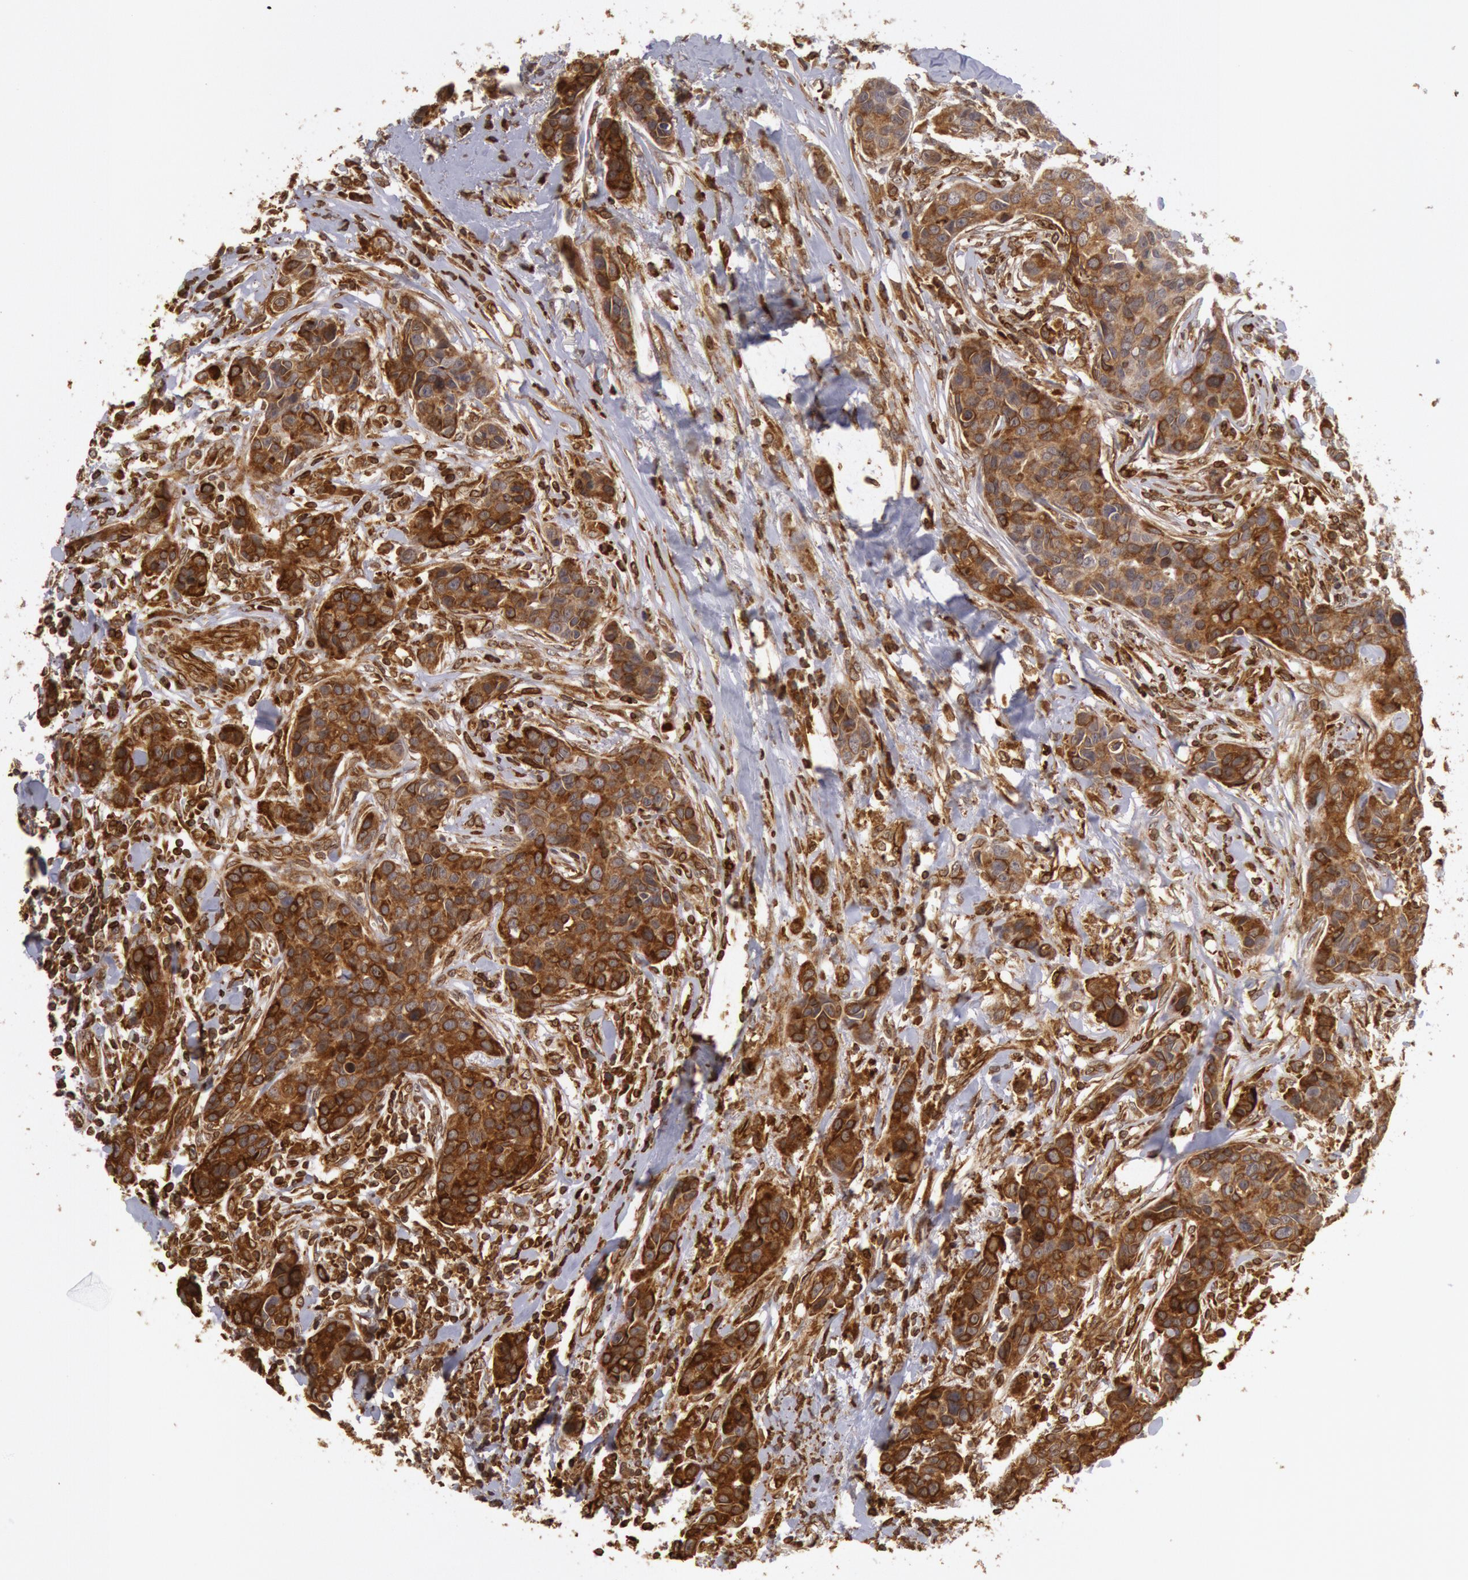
{"staining": {"intensity": "moderate", "quantity": ">75%", "location": "cytoplasmic/membranous"}, "tissue": "breast cancer", "cell_type": "Tumor cells", "image_type": "cancer", "snomed": [{"axis": "morphology", "description": "Duct carcinoma"}, {"axis": "topography", "description": "Breast"}], "caption": "Breast cancer (invasive ductal carcinoma) stained with a brown dye shows moderate cytoplasmic/membranous positive expression in approximately >75% of tumor cells.", "gene": "TAP2", "patient": {"sex": "female", "age": 91}}